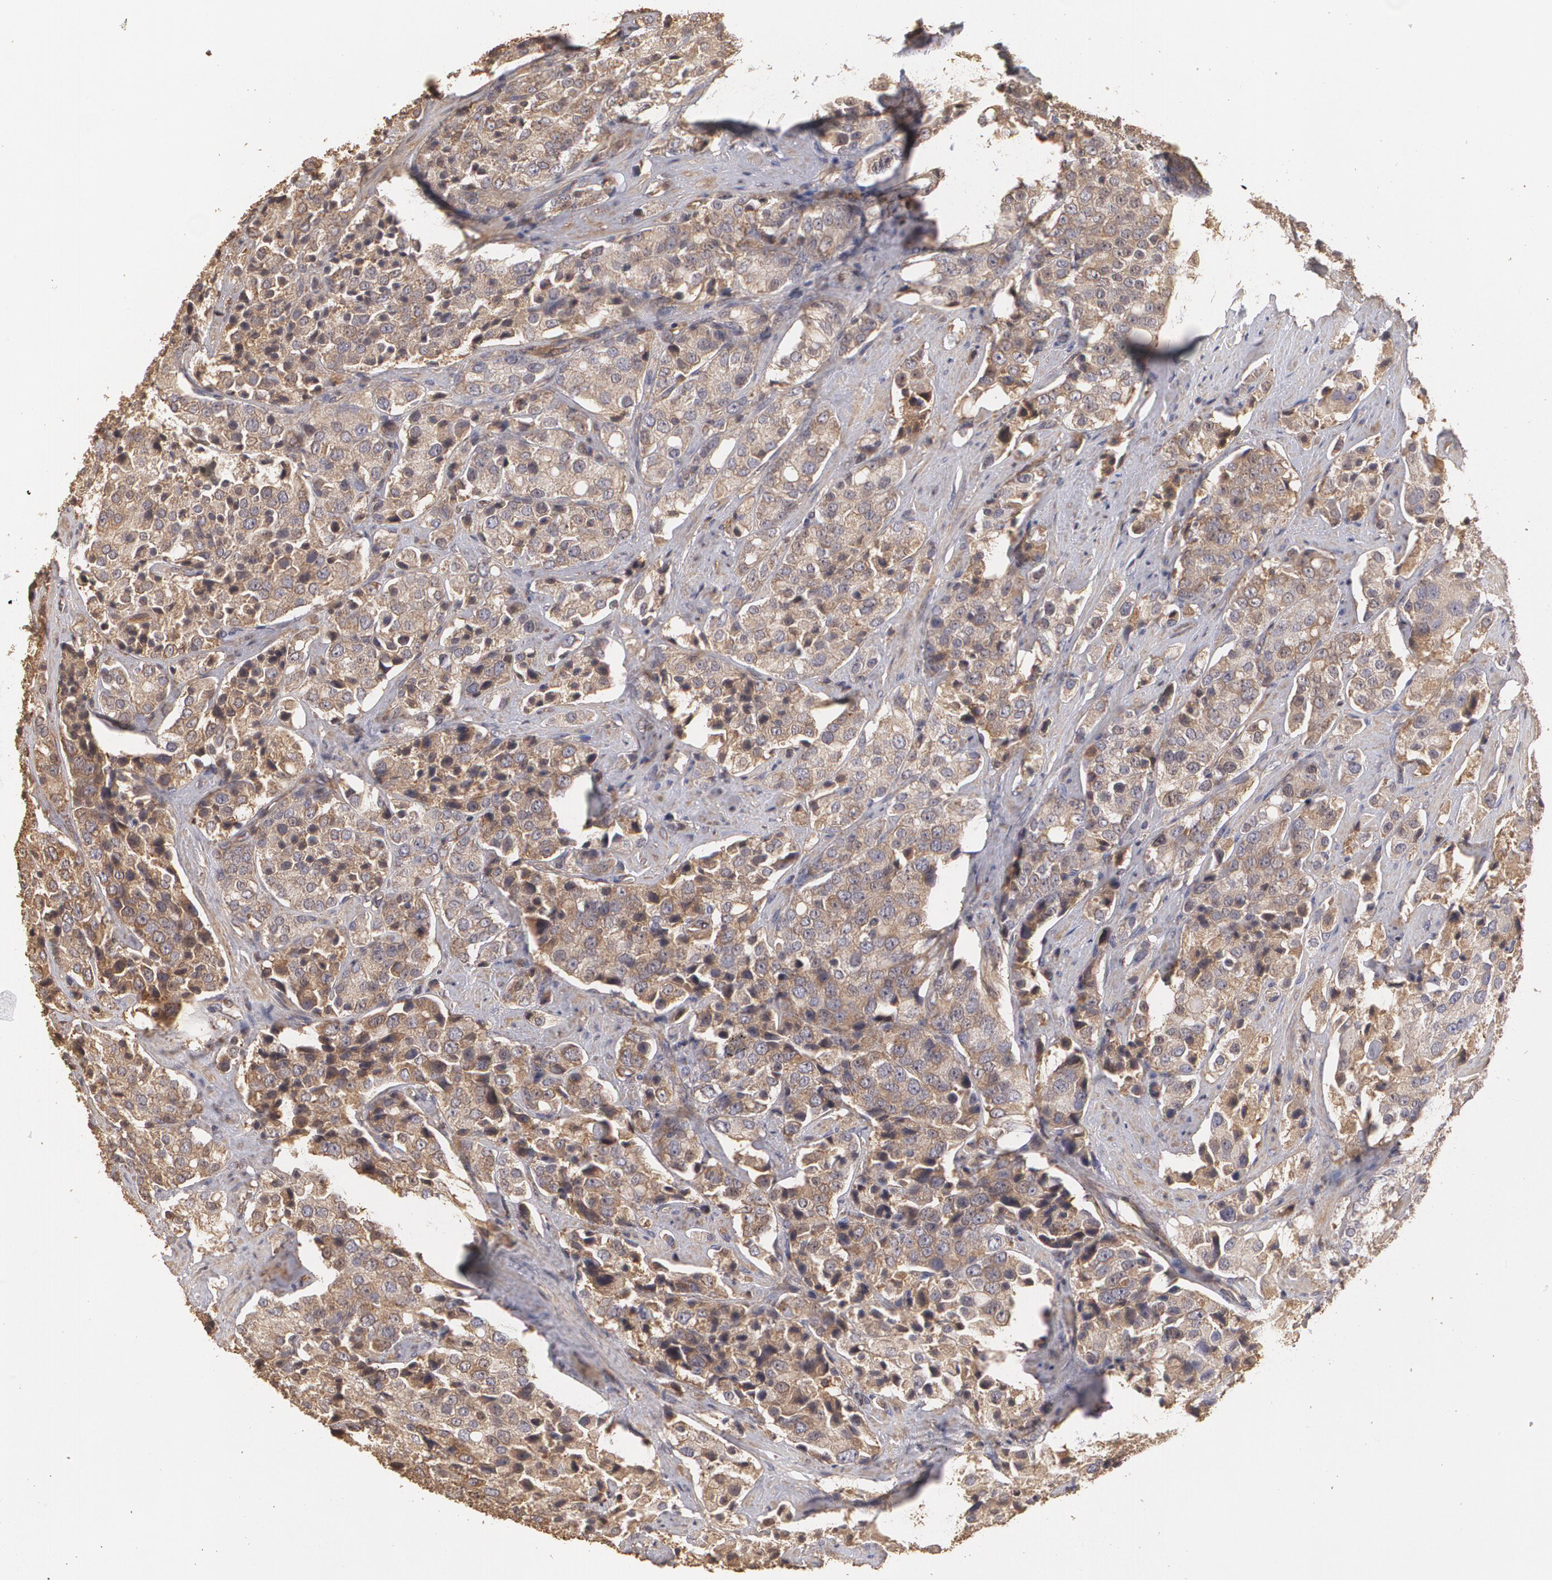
{"staining": {"intensity": "weak", "quantity": ">75%", "location": "cytoplasmic/membranous"}, "tissue": "prostate cancer", "cell_type": "Tumor cells", "image_type": "cancer", "snomed": [{"axis": "morphology", "description": "Adenocarcinoma, Medium grade"}, {"axis": "topography", "description": "Prostate"}], "caption": "Prostate cancer was stained to show a protein in brown. There is low levels of weak cytoplasmic/membranous expression in about >75% of tumor cells. (brown staining indicates protein expression, while blue staining denotes nuclei).", "gene": "PON1", "patient": {"sex": "male", "age": 70}}